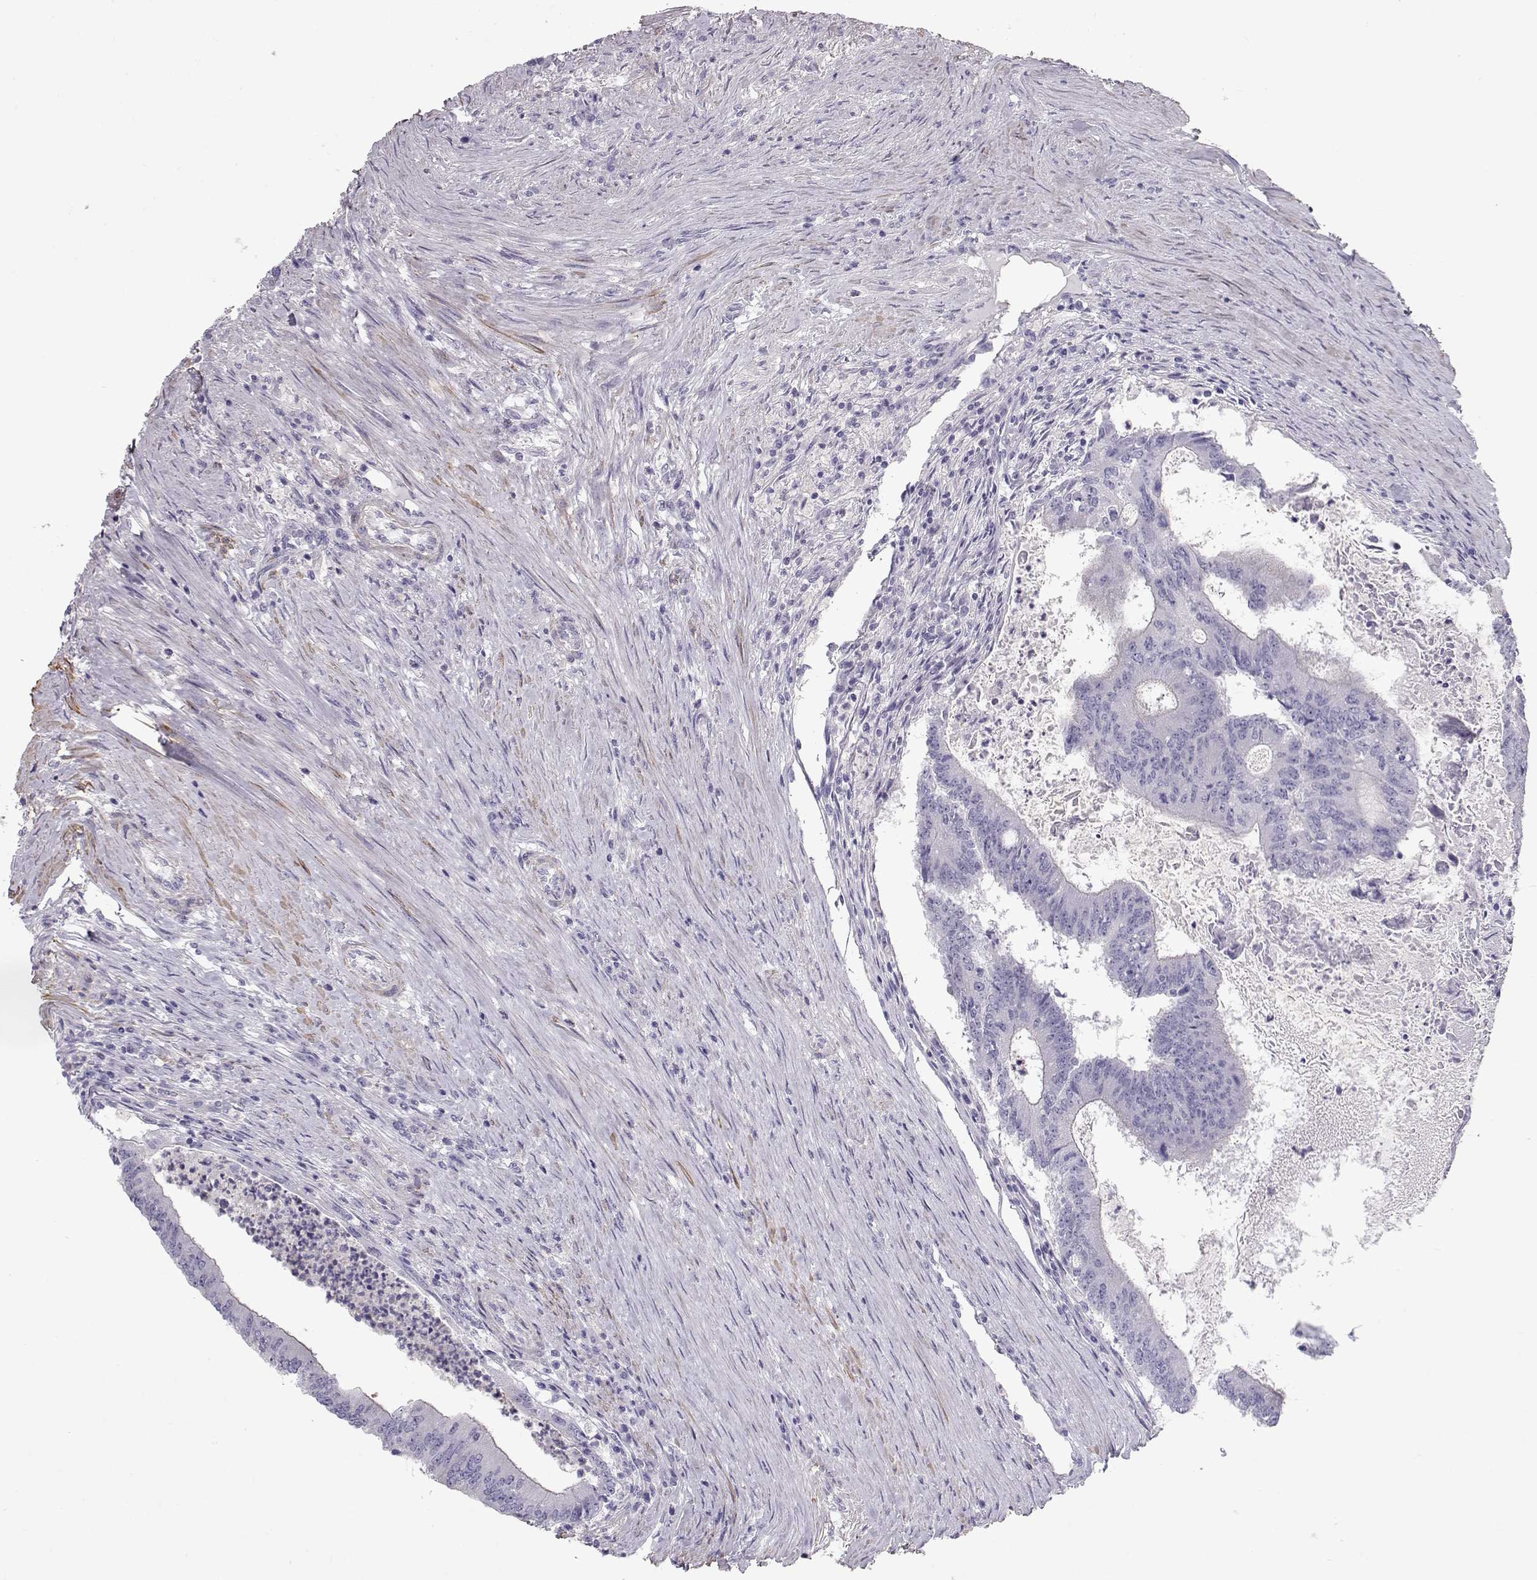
{"staining": {"intensity": "negative", "quantity": "none", "location": "none"}, "tissue": "colorectal cancer", "cell_type": "Tumor cells", "image_type": "cancer", "snomed": [{"axis": "morphology", "description": "Adenocarcinoma, NOS"}, {"axis": "topography", "description": "Colon"}], "caption": "This is a photomicrograph of immunohistochemistry (IHC) staining of colorectal cancer (adenocarcinoma), which shows no positivity in tumor cells. (Stains: DAB immunohistochemistry with hematoxylin counter stain, Microscopy: brightfield microscopy at high magnification).", "gene": "SLITRK3", "patient": {"sex": "female", "age": 70}}